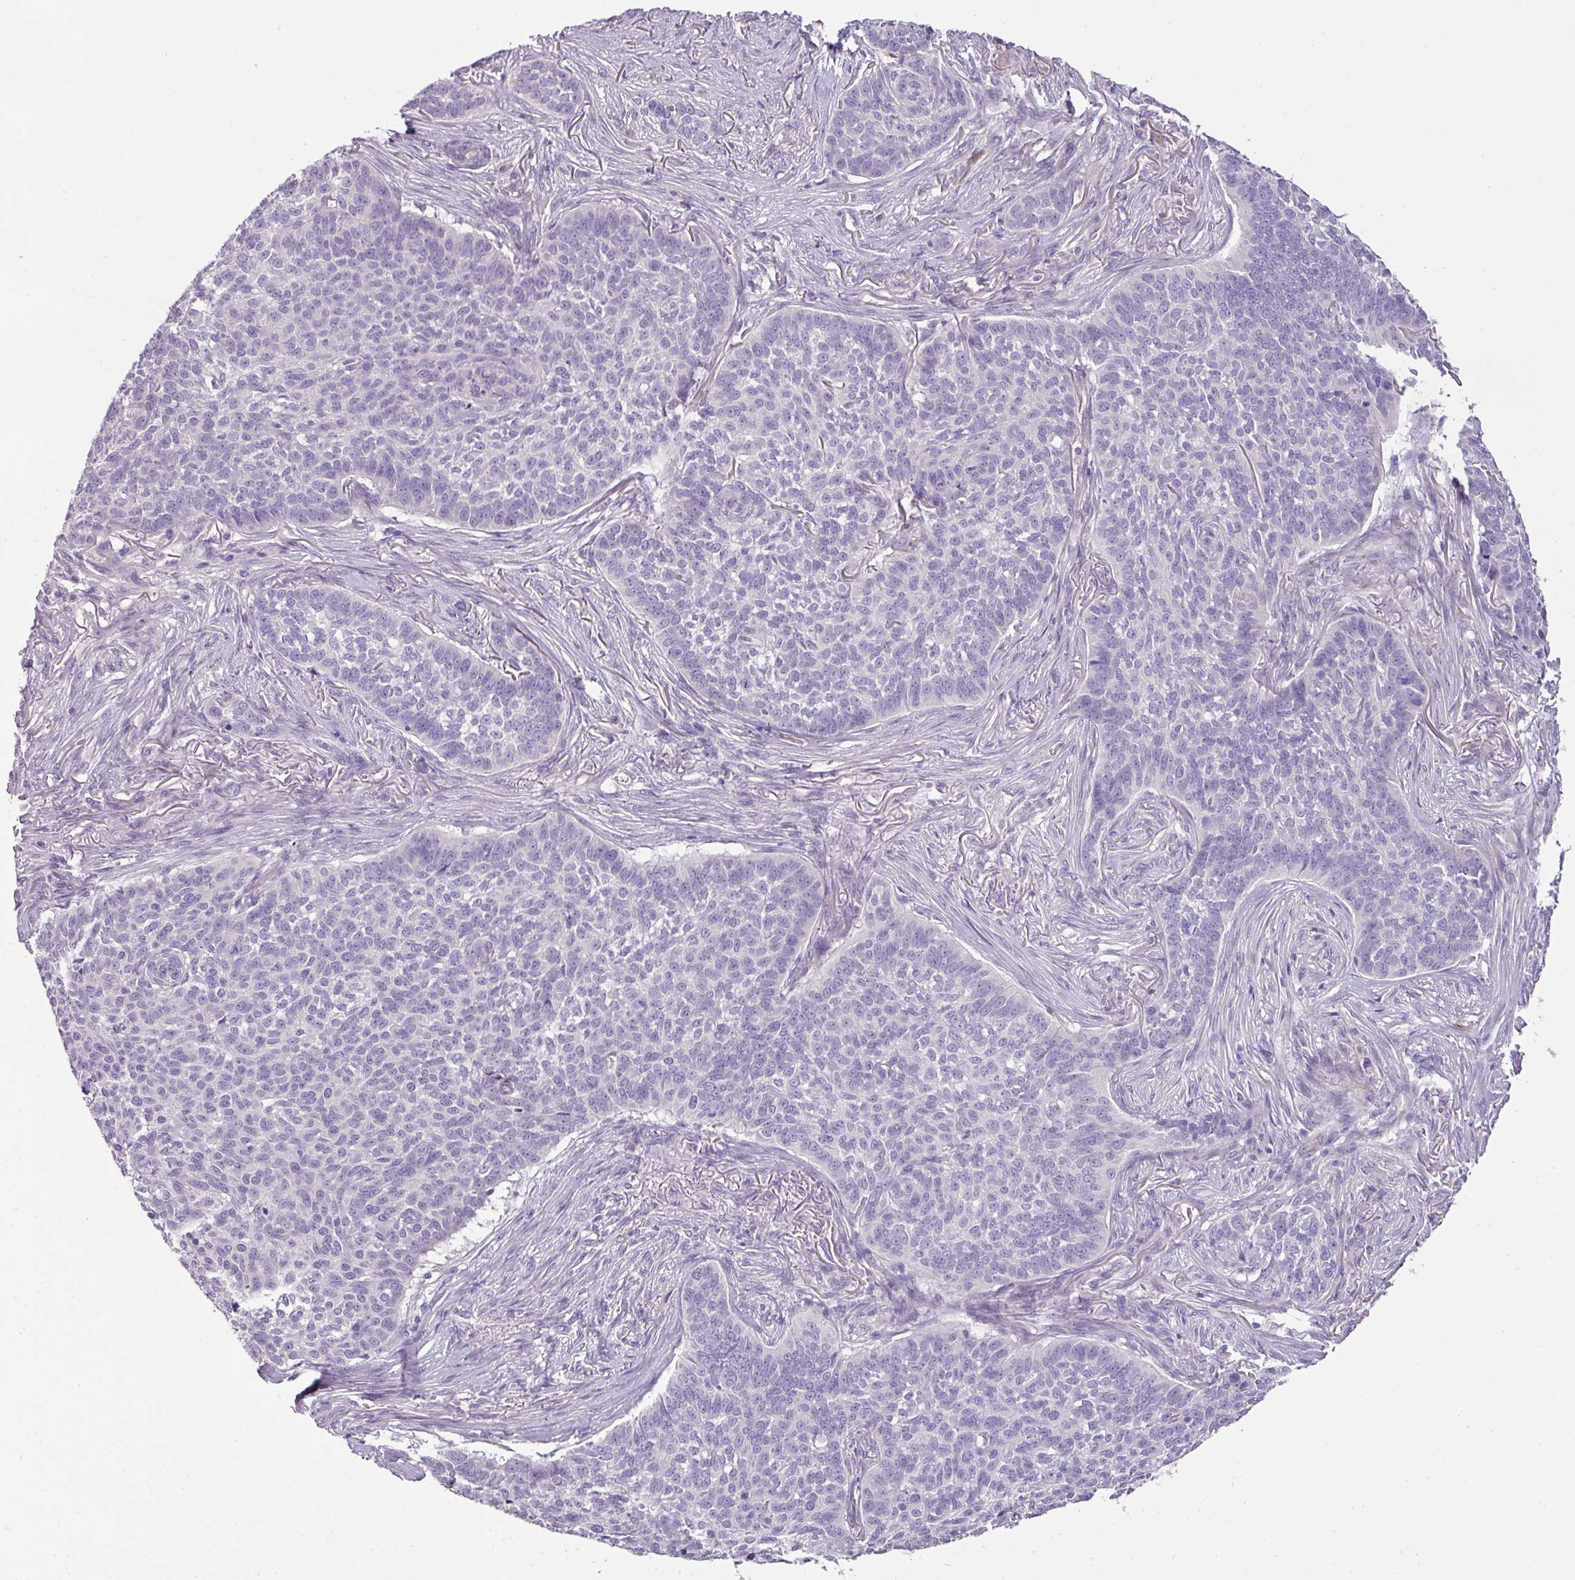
{"staining": {"intensity": "negative", "quantity": "none", "location": "none"}, "tissue": "skin cancer", "cell_type": "Tumor cells", "image_type": "cancer", "snomed": [{"axis": "morphology", "description": "Basal cell carcinoma"}, {"axis": "topography", "description": "Skin"}], "caption": "Basal cell carcinoma (skin) was stained to show a protein in brown. There is no significant staining in tumor cells.", "gene": "ENSG00000273748", "patient": {"sex": "male", "age": 85}}